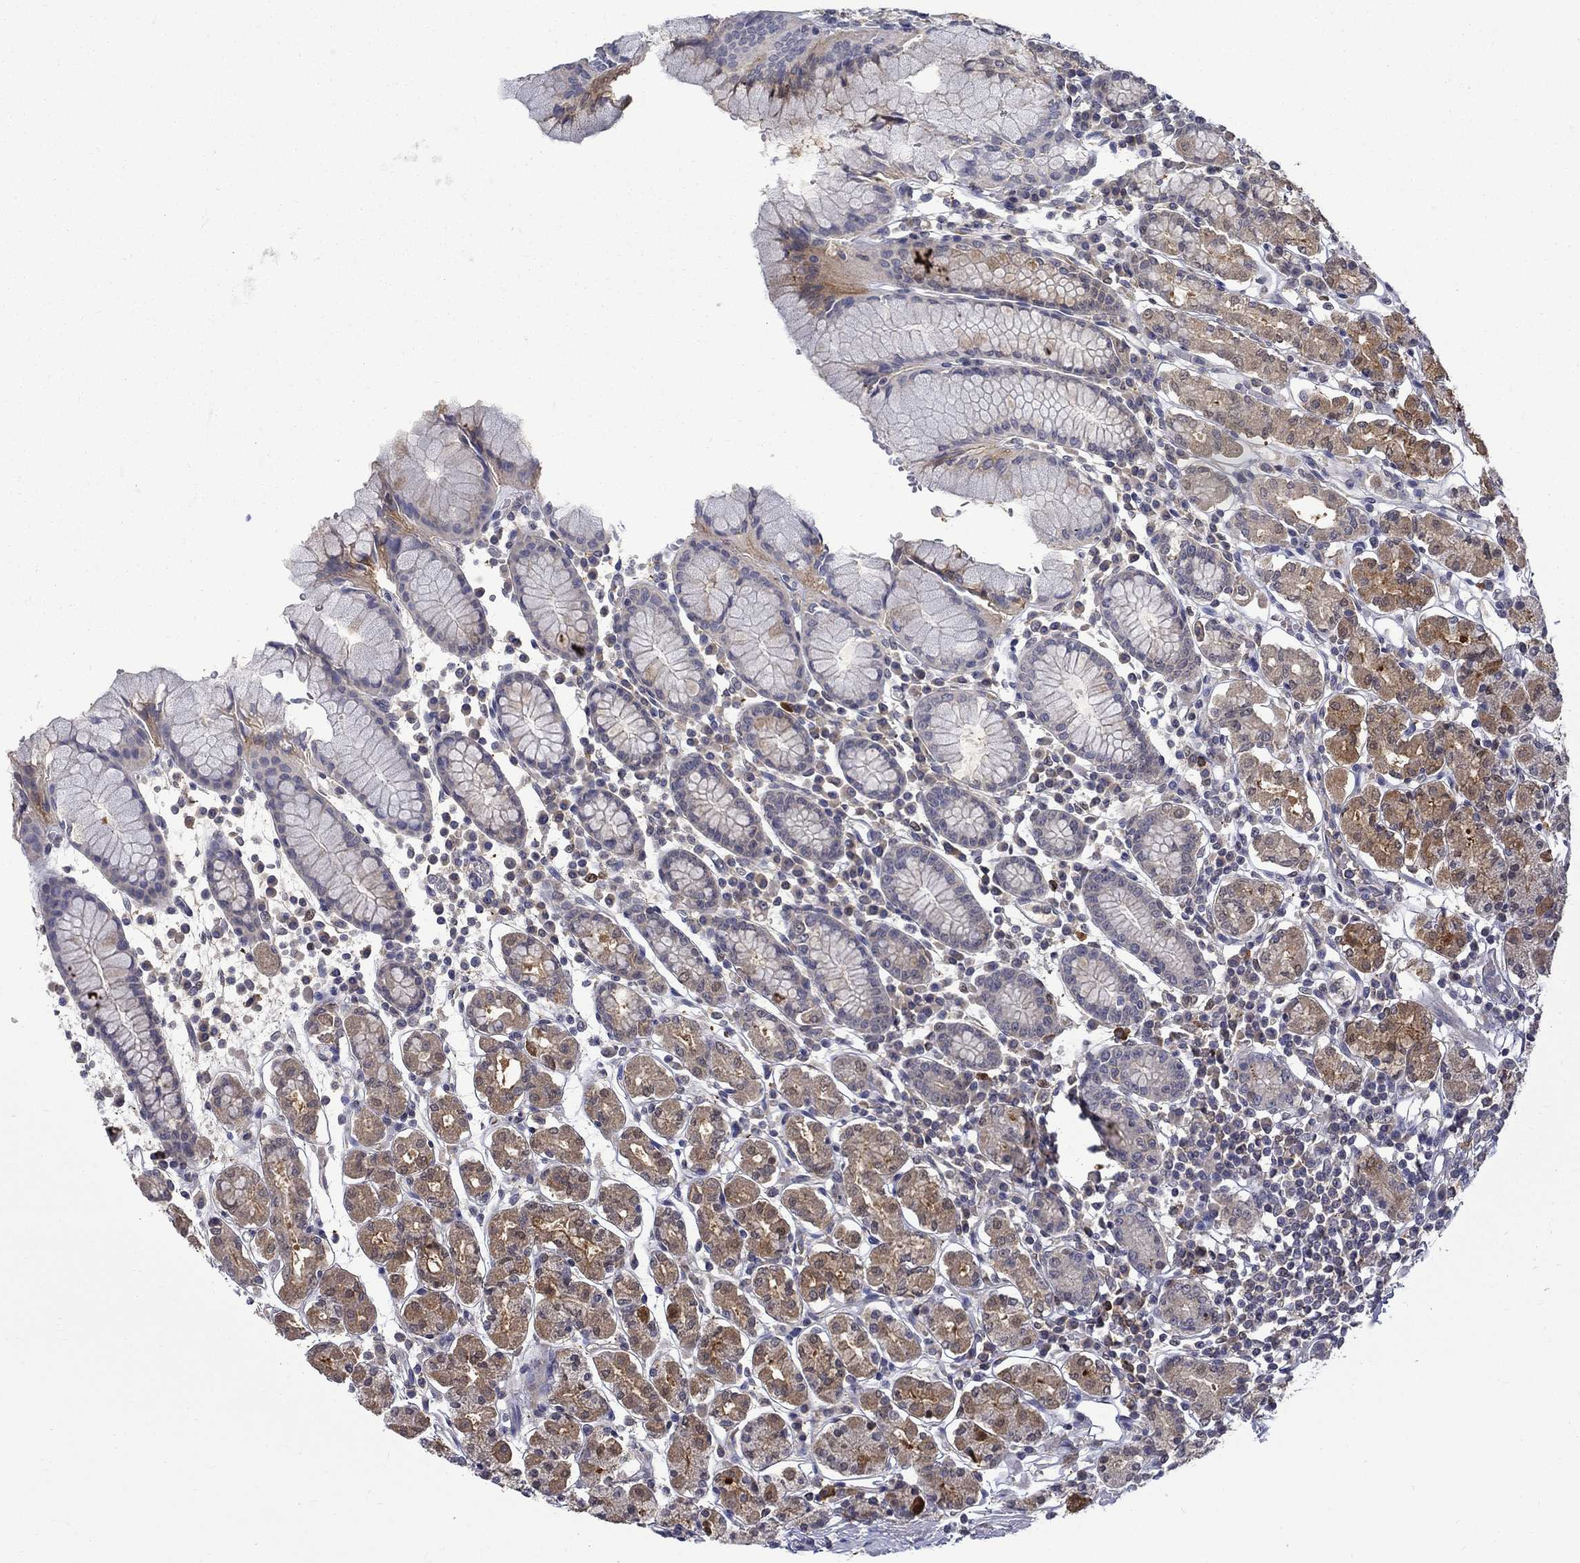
{"staining": {"intensity": "strong", "quantity": "<25%", "location": "cytoplasmic/membranous"}, "tissue": "stomach", "cell_type": "Glandular cells", "image_type": "normal", "snomed": [{"axis": "morphology", "description": "Normal tissue, NOS"}, {"axis": "topography", "description": "Stomach, upper"}, {"axis": "topography", "description": "Stomach"}], "caption": "This is a micrograph of IHC staining of benign stomach, which shows strong expression in the cytoplasmic/membranous of glandular cells.", "gene": "PCBP2", "patient": {"sex": "male", "age": 62}}